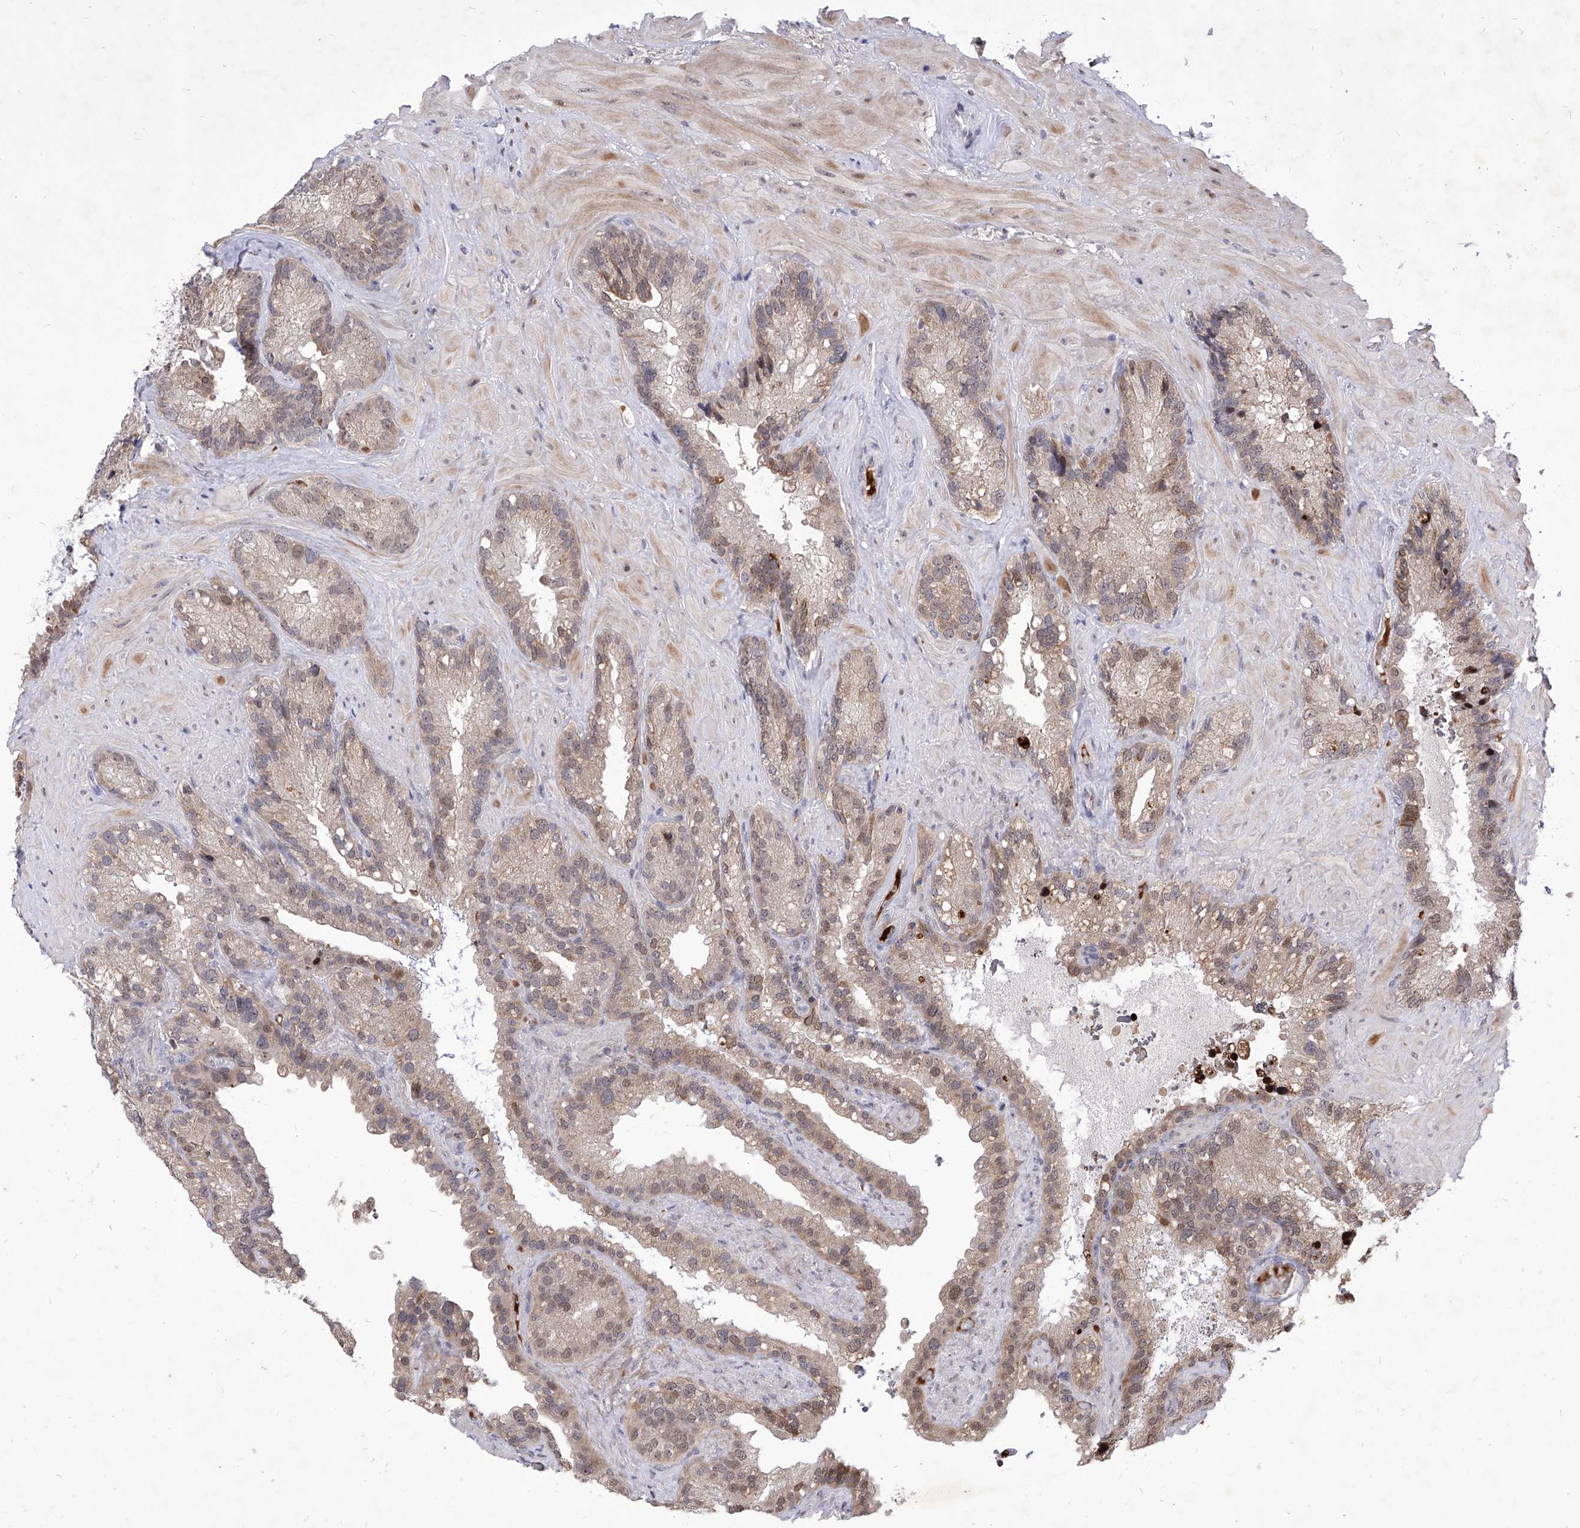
{"staining": {"intensity": "weak", "quantity": "25%-75%", "location": "cytoplasmic/membranous,nuclear"}, "tissue": "seminal vesicle", "cell_type": "Glandular cells", "image_type": "normal", "snomed": [{"axis": "morphology", "description": "Normal tissue, NOS"}, {"axis": "topography", "description": "Prostate"}, {"axis": "topography", "description": "Seminal veicle"}], "caption": "The image displays immunohistochemical staining of normal seminal vesicle. There is weak cytoplasmic/membranous,nuclear expression is present in approximately 25%-75% of glandular cells.", "gene": "LGR4", "patient": {"sex": "male", "age": 68}}